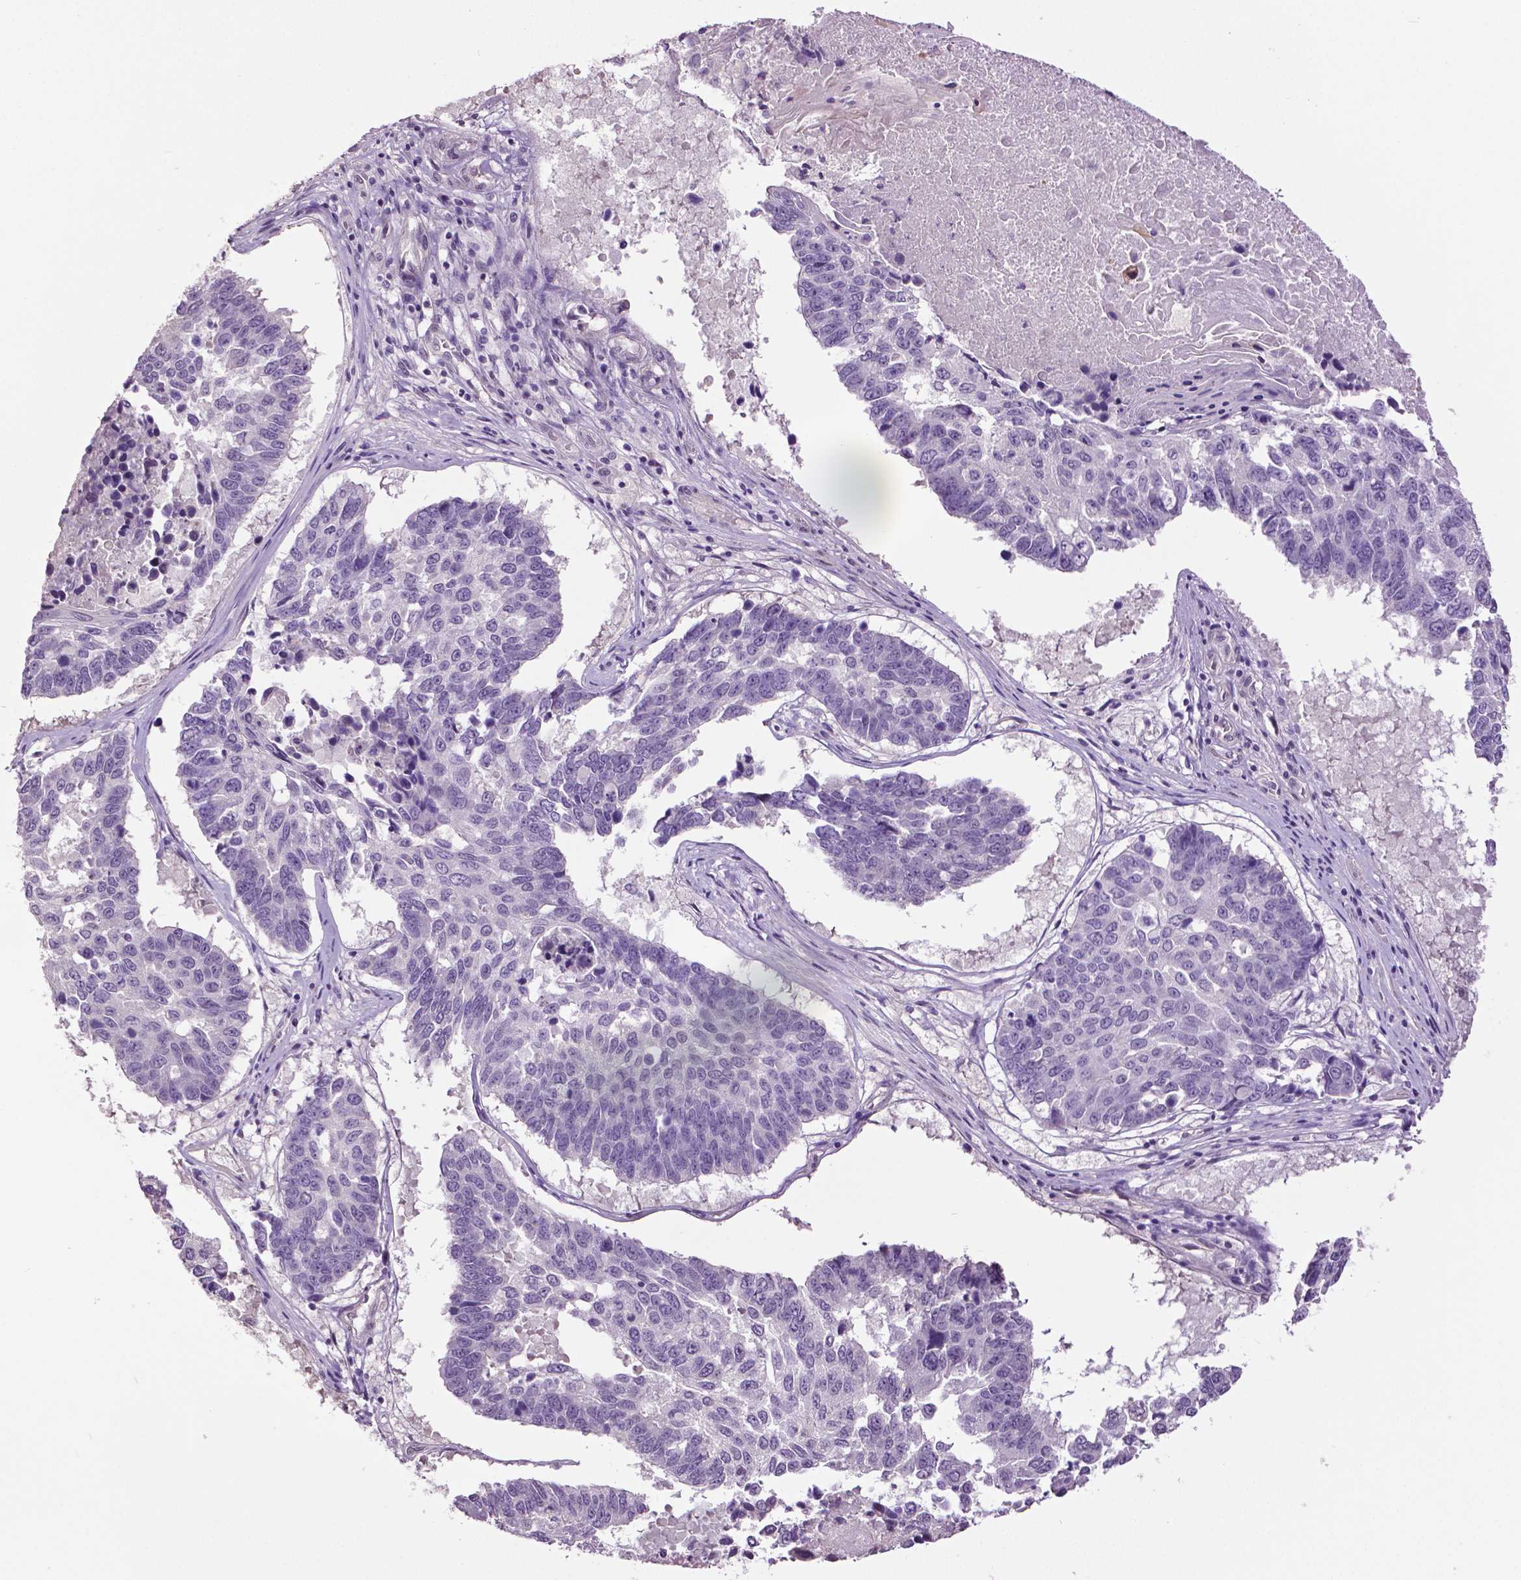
{"staining": {"intensity": "negative", "quantity": "none", "location": "none"}, "tissue": "lung cancer", "cell_type": "Tumor cells", "image_type": "cancer", "snomed": [{"axis": "morphology", "description": "Squamous cell carcinoma, NOS"}, {"axis": "topography", "description": "Lung"}], "caption": "Human lung cancer stained for a protein using immunohistochemistry (IHC) displays no staining in tumor cells.", "gene": "PTPN5", "patient": {"sex": "male", "age": 73}}